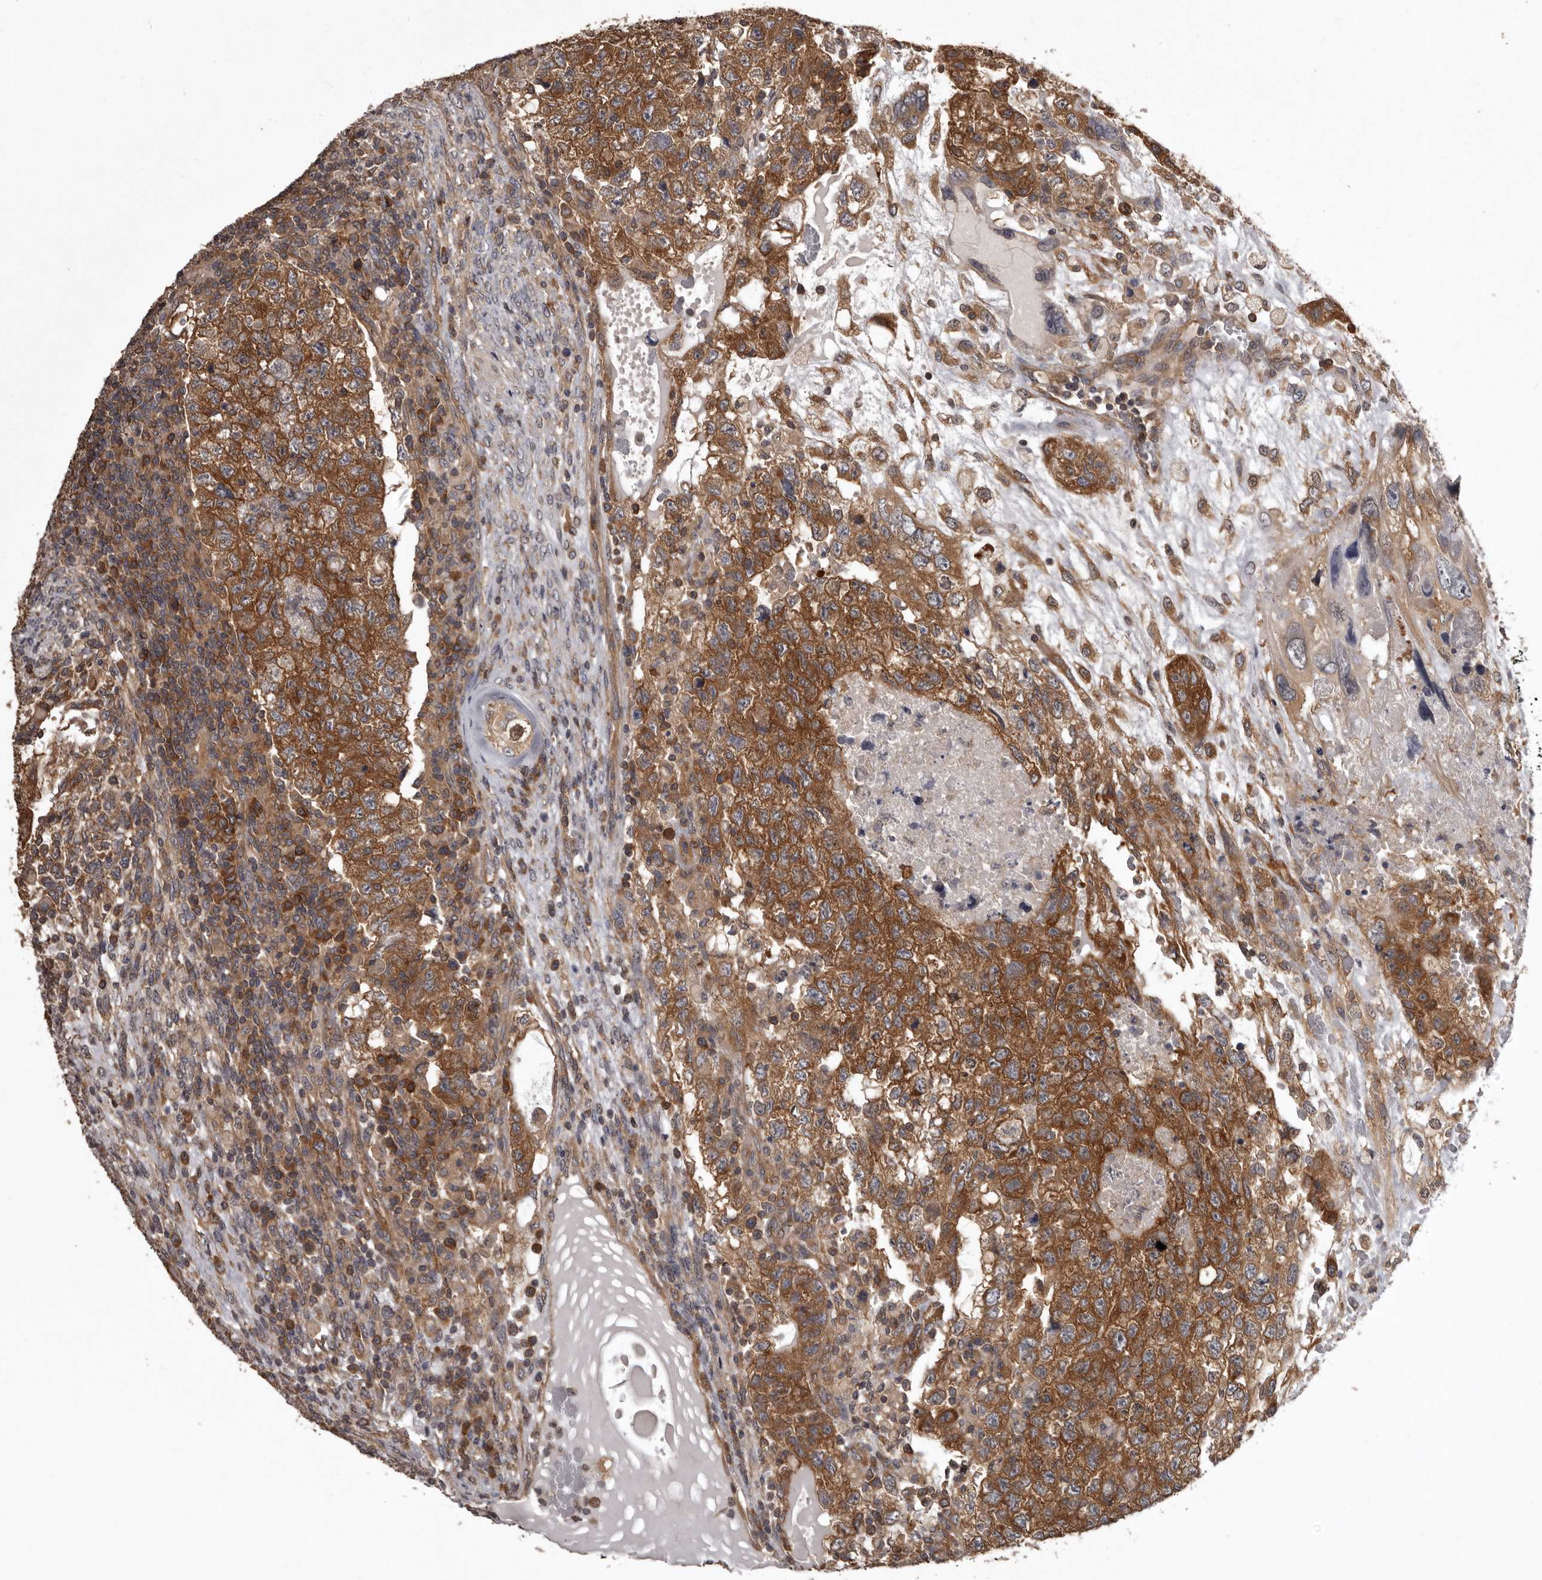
{"staining": {"intensity": "strong", "quantity": ">75%", "location": "cytoplasmic/membranous"}, "tissue": "testis cancer", "cell_type": "Tumor cells", "image_type": "cancer", "snomed": [{"axis": "morphology", "description": "Carcinoma, Embryonal, NOS"}, {"axis": "topography", "description": "Testis"}], "caption": "About >75% of tumor cells in human embryonal carcinoma (testis) exhibit strong cytoplasmic/membranous protein expression as visualized by brown immunohistochemical staining.", "gene": "DARS1", "patient": {"sex": "male", "age": 36}}